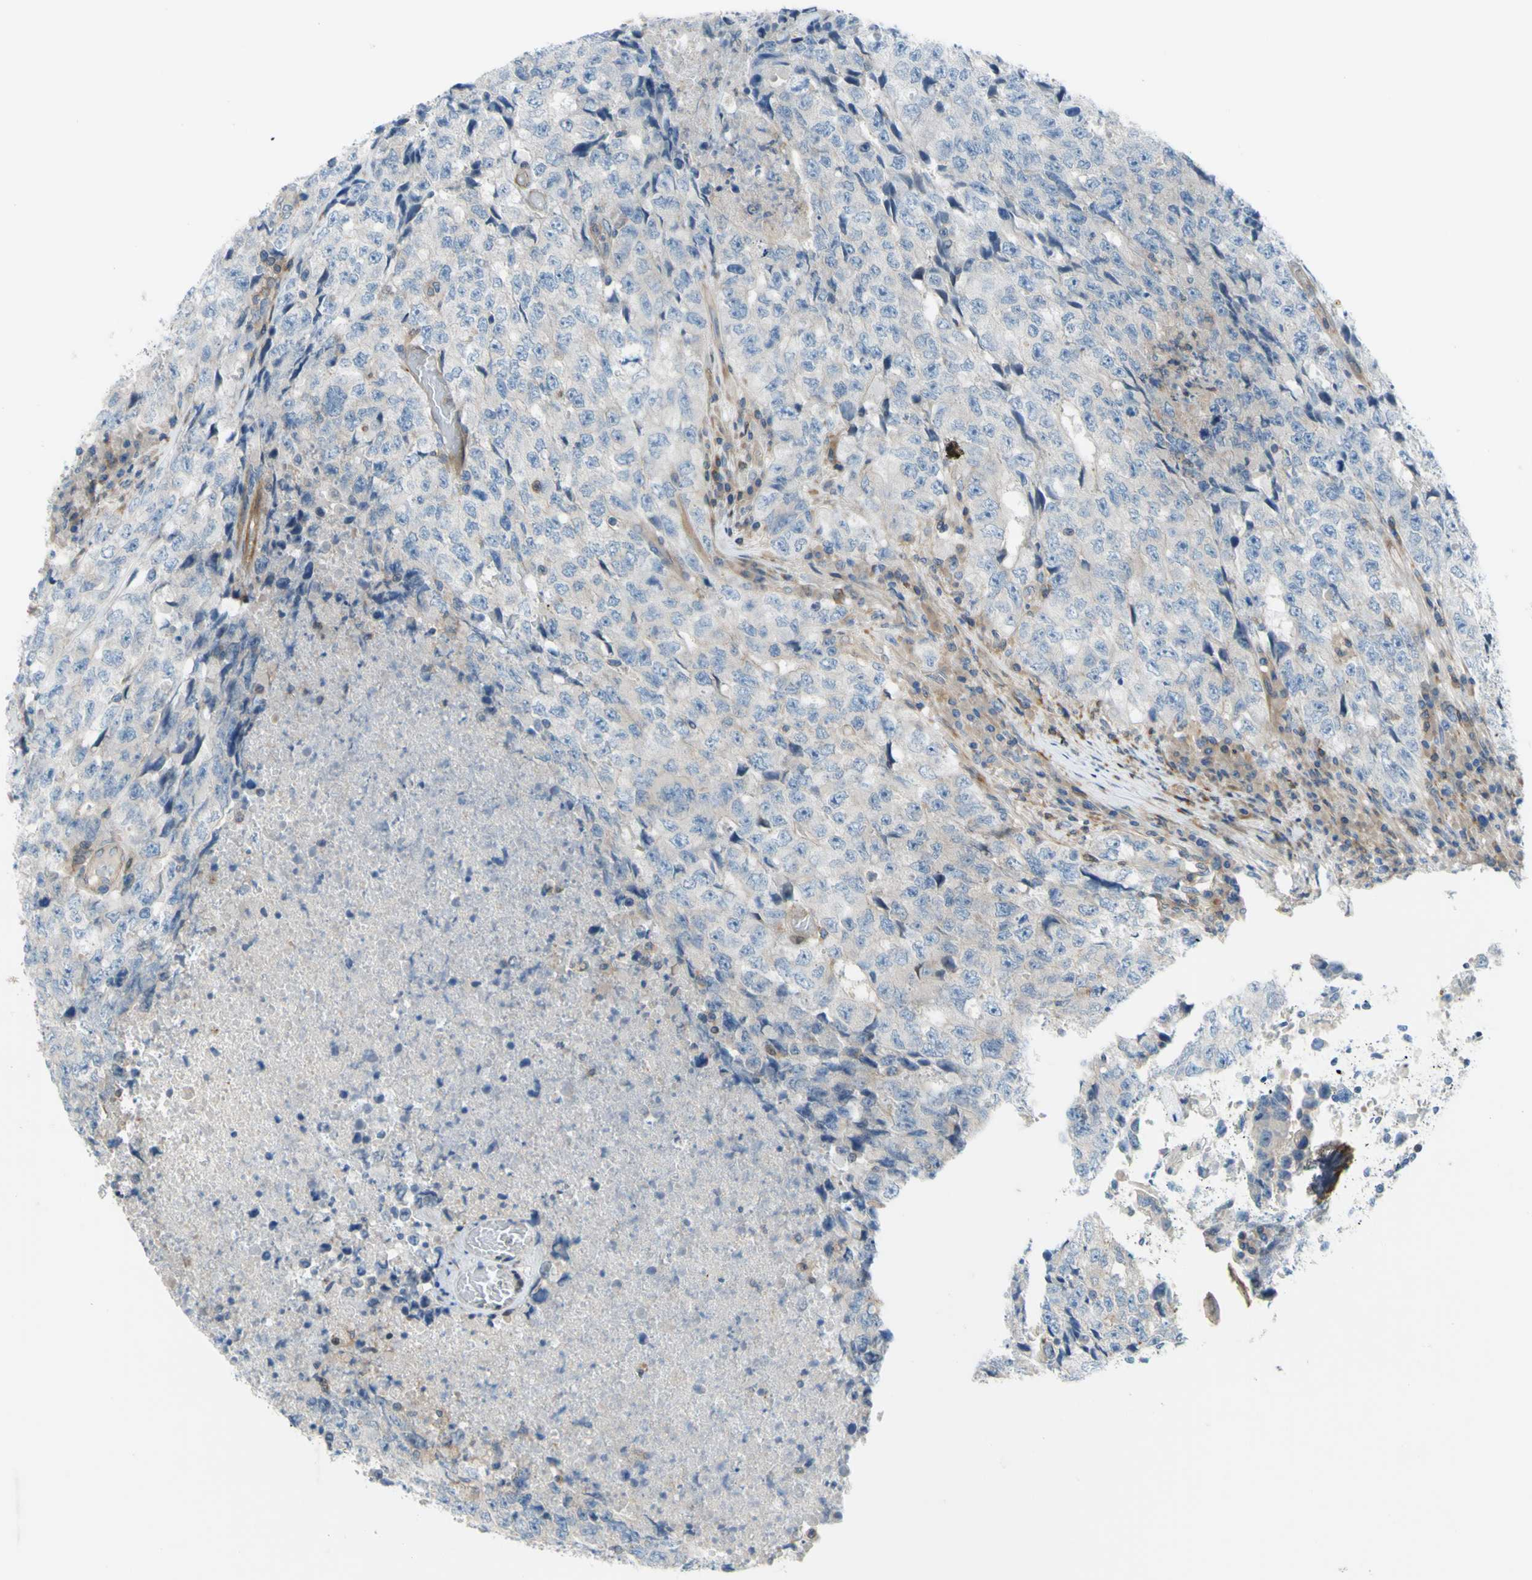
{"staining": {"intensity": "negative", "quantity": "none", "location": "none"}, "tissue": "testis cancer", "cell_type": "Tumor cells", "image_type": "cancer", "snomed": [{"axis": "morphology", "description": "Necrosis, NOS"}, {"axis": "morphology", "description": "Carcinoma, Embryonal, NOS"}, {"axis": "topography", "description": "Testis"}], "caption": "Immunohistochemistry photomicrograph of neoplastic tissue: human embryonal carcinoma (testis) stained with DAB exhibits no significant protein staining in tumor cells.", "gene": "PAK2", "patient": {"sex": "male", "age": 19}}